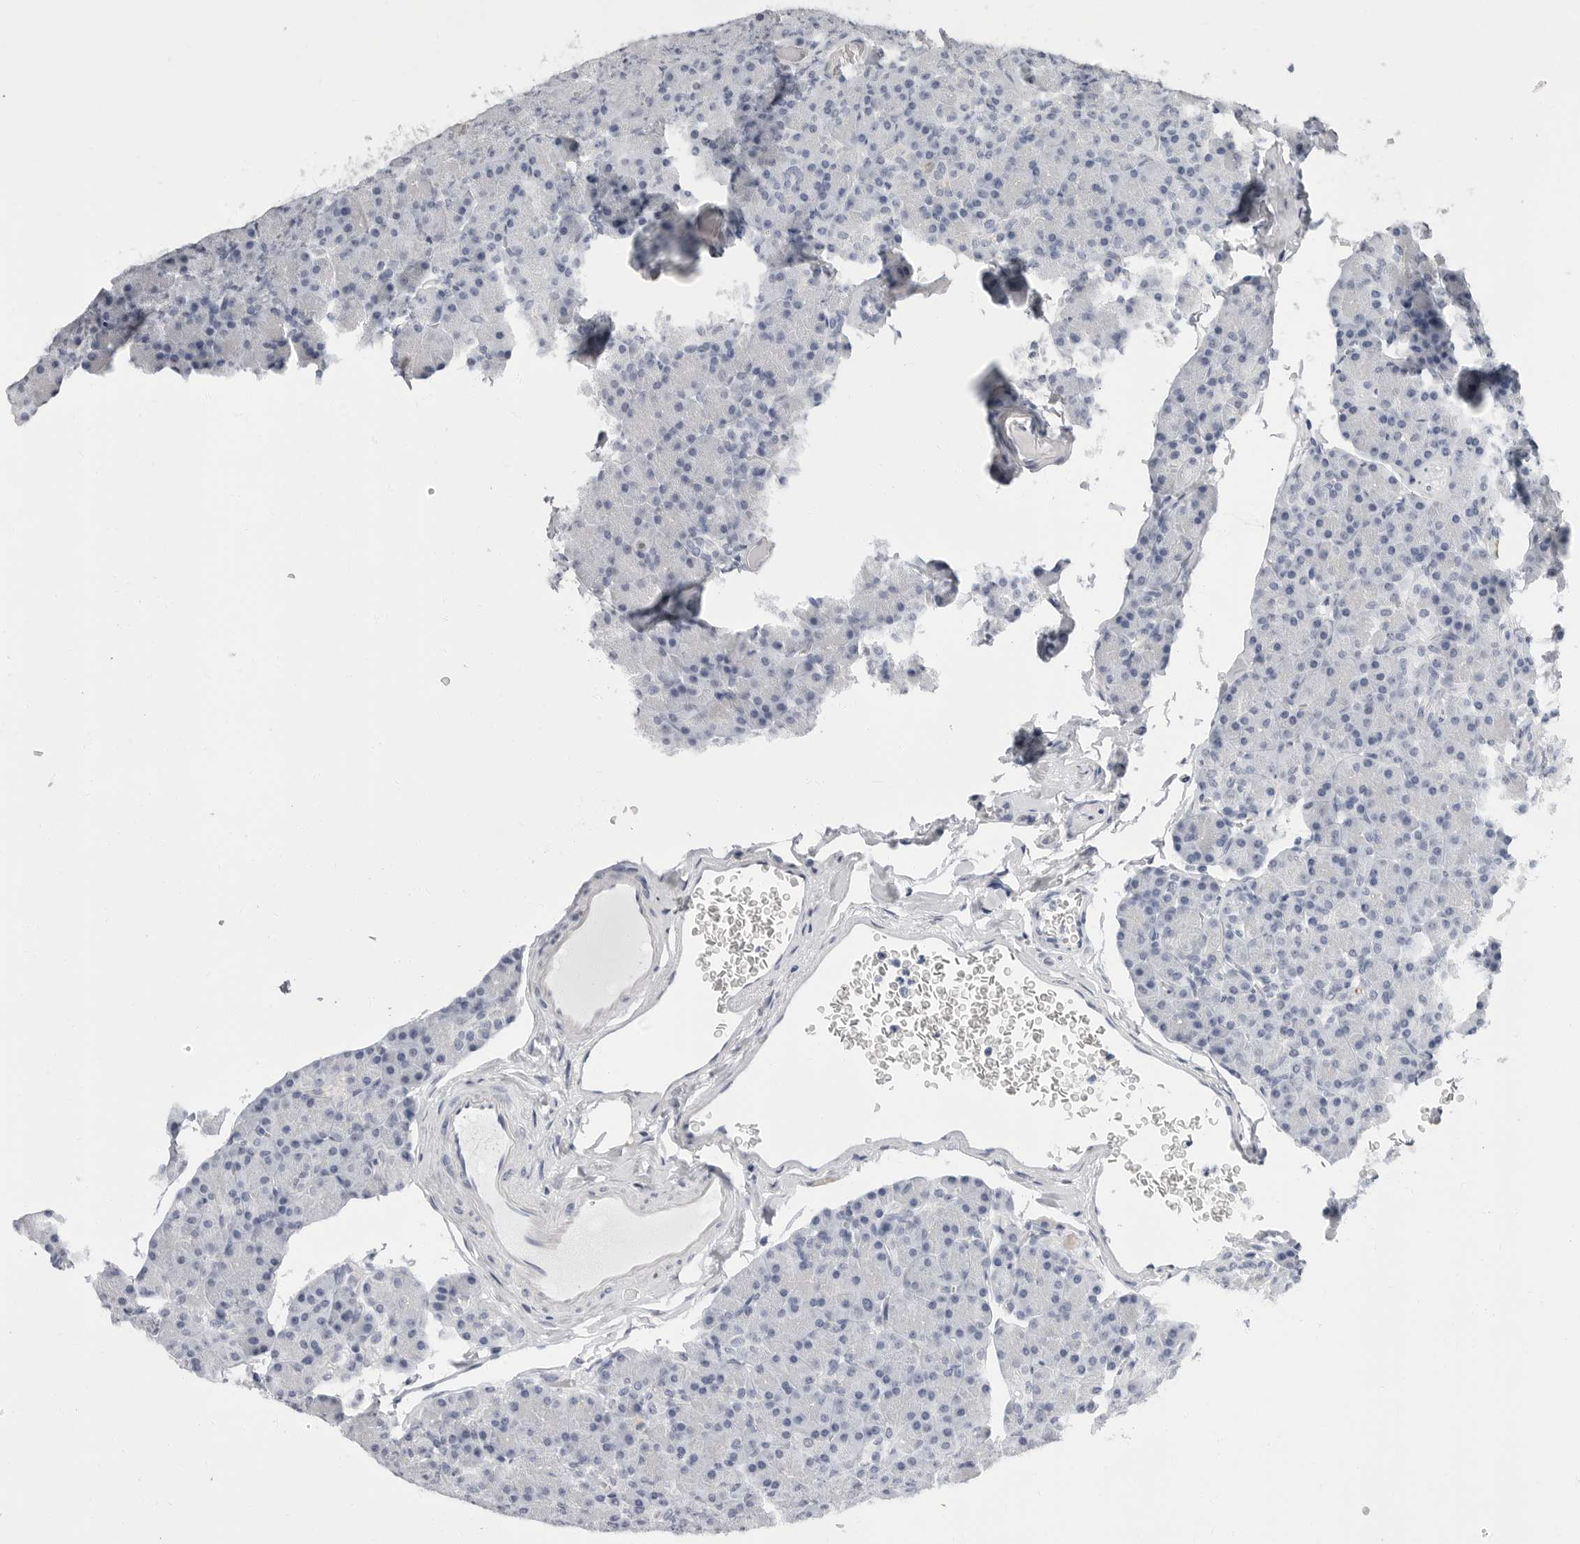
{"staining": {"intensity": "negative", "quantity": "none", "location": "none"}, "tissue": "pancreas", "cell_type": "Exocrine glandular cells", "image_type": "normal", "snomed": [{"axis": "morphology", "description": "Normal tissue, NOS"}, {"axis": "topography", "description": "Pancreas"}], "caption": "Pancreas stained for a protein using IHC reveals no staining exocrine glandular cells.", "gene": "ERICH3", "patient": {"sex": "female", "age": 43}}